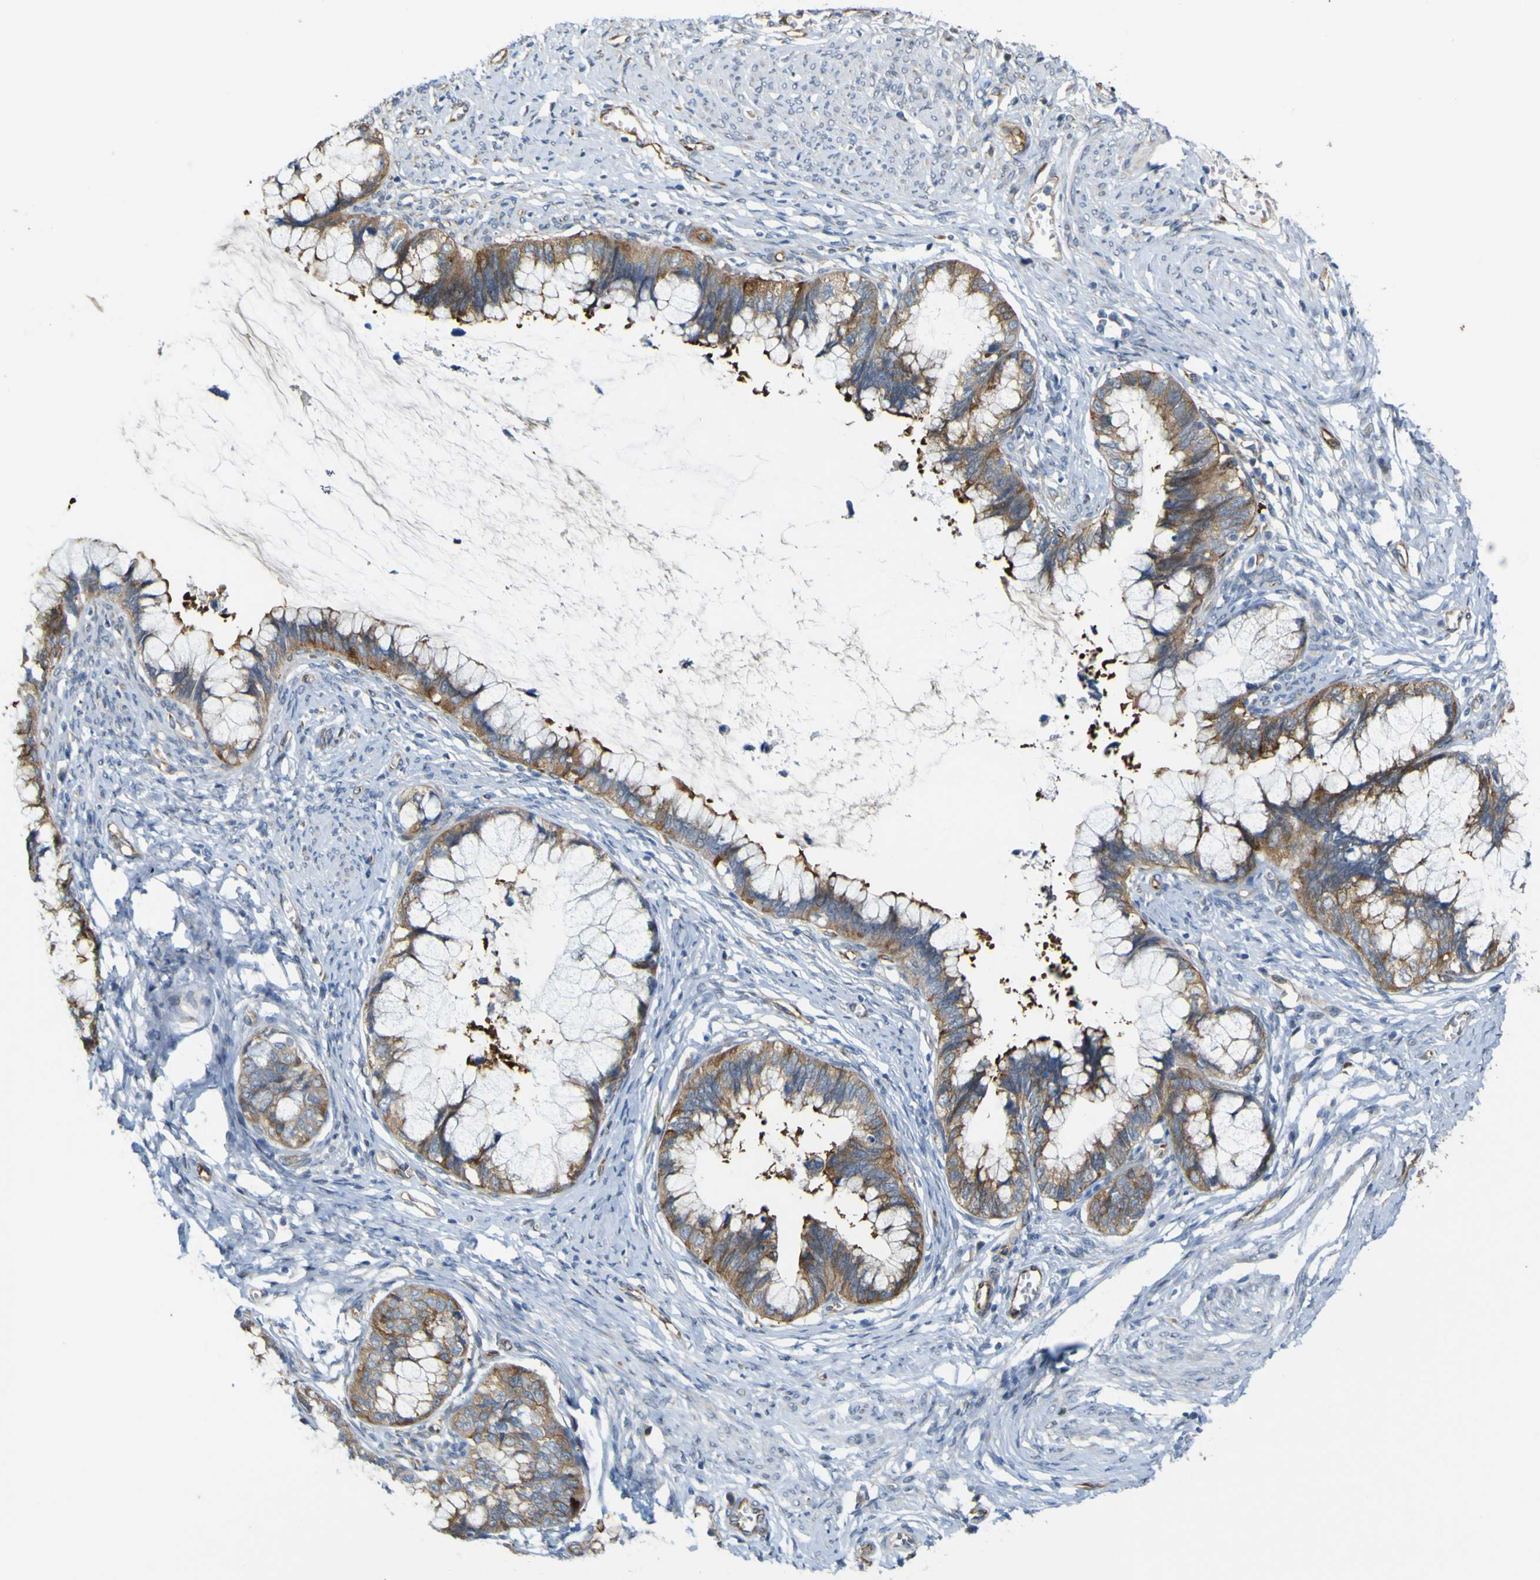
{"staining": {"intensity": "moderate", "quantity": ">75%", "location": "cytoplasmic/membranous"}, "tissue": "cervical cancer", "cell_type": "Tumor cells", "image_type": "cancer", "snomed": [{"axis": "morphology", "description": "Adenocarcinoma, NOS"}, {"axis": "topography", "description": "Cervix"}], "caption": "This is a micrograph of IHC staining of adenocarcinoma (cervical), which shows moderate staining in the cytoplasmic/membranous of tumor cells.", "gene": "JPH1", "patient": {"sex": "female", "age": 44}}